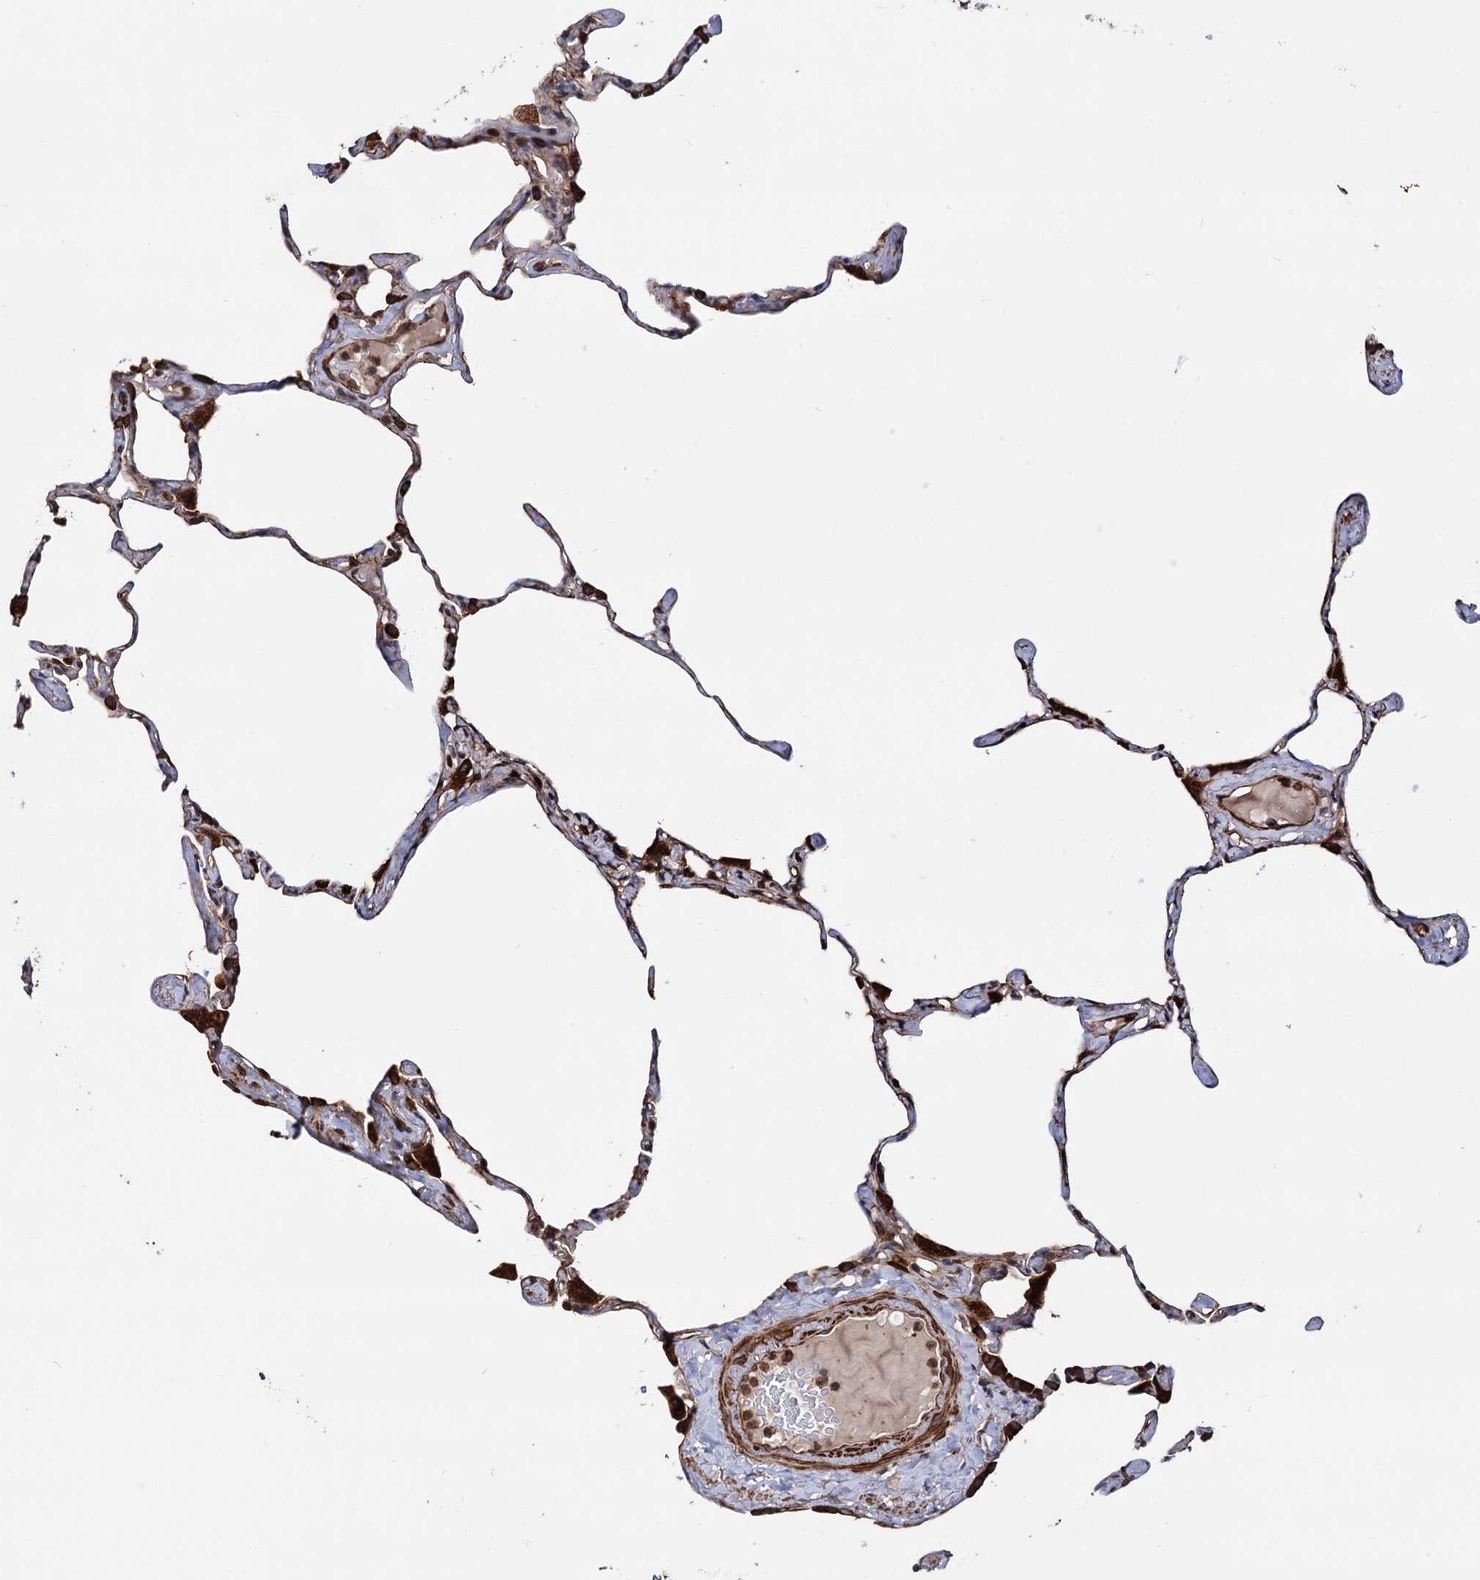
{"staining": {"intensity": "moderate", "quantity": ">75%", "location": "cytoplasmic/membranous"}, "tissue": "lung", "cell_type": "Alveolar cells", "image_type": "normal", "snomed": [{"axis": "morphology", "description": "Normal tissue, NOS"}, {"axis": "topography", "description": "Lung"}], "caption": "Moderate cytoplasmic/membranous staining for a protein is seen in about >75% of alveolar cells of normal lung using immunohistochemistry.", "gene": "ATP8B4", "patient": {"sex": "male", "age": 65}}